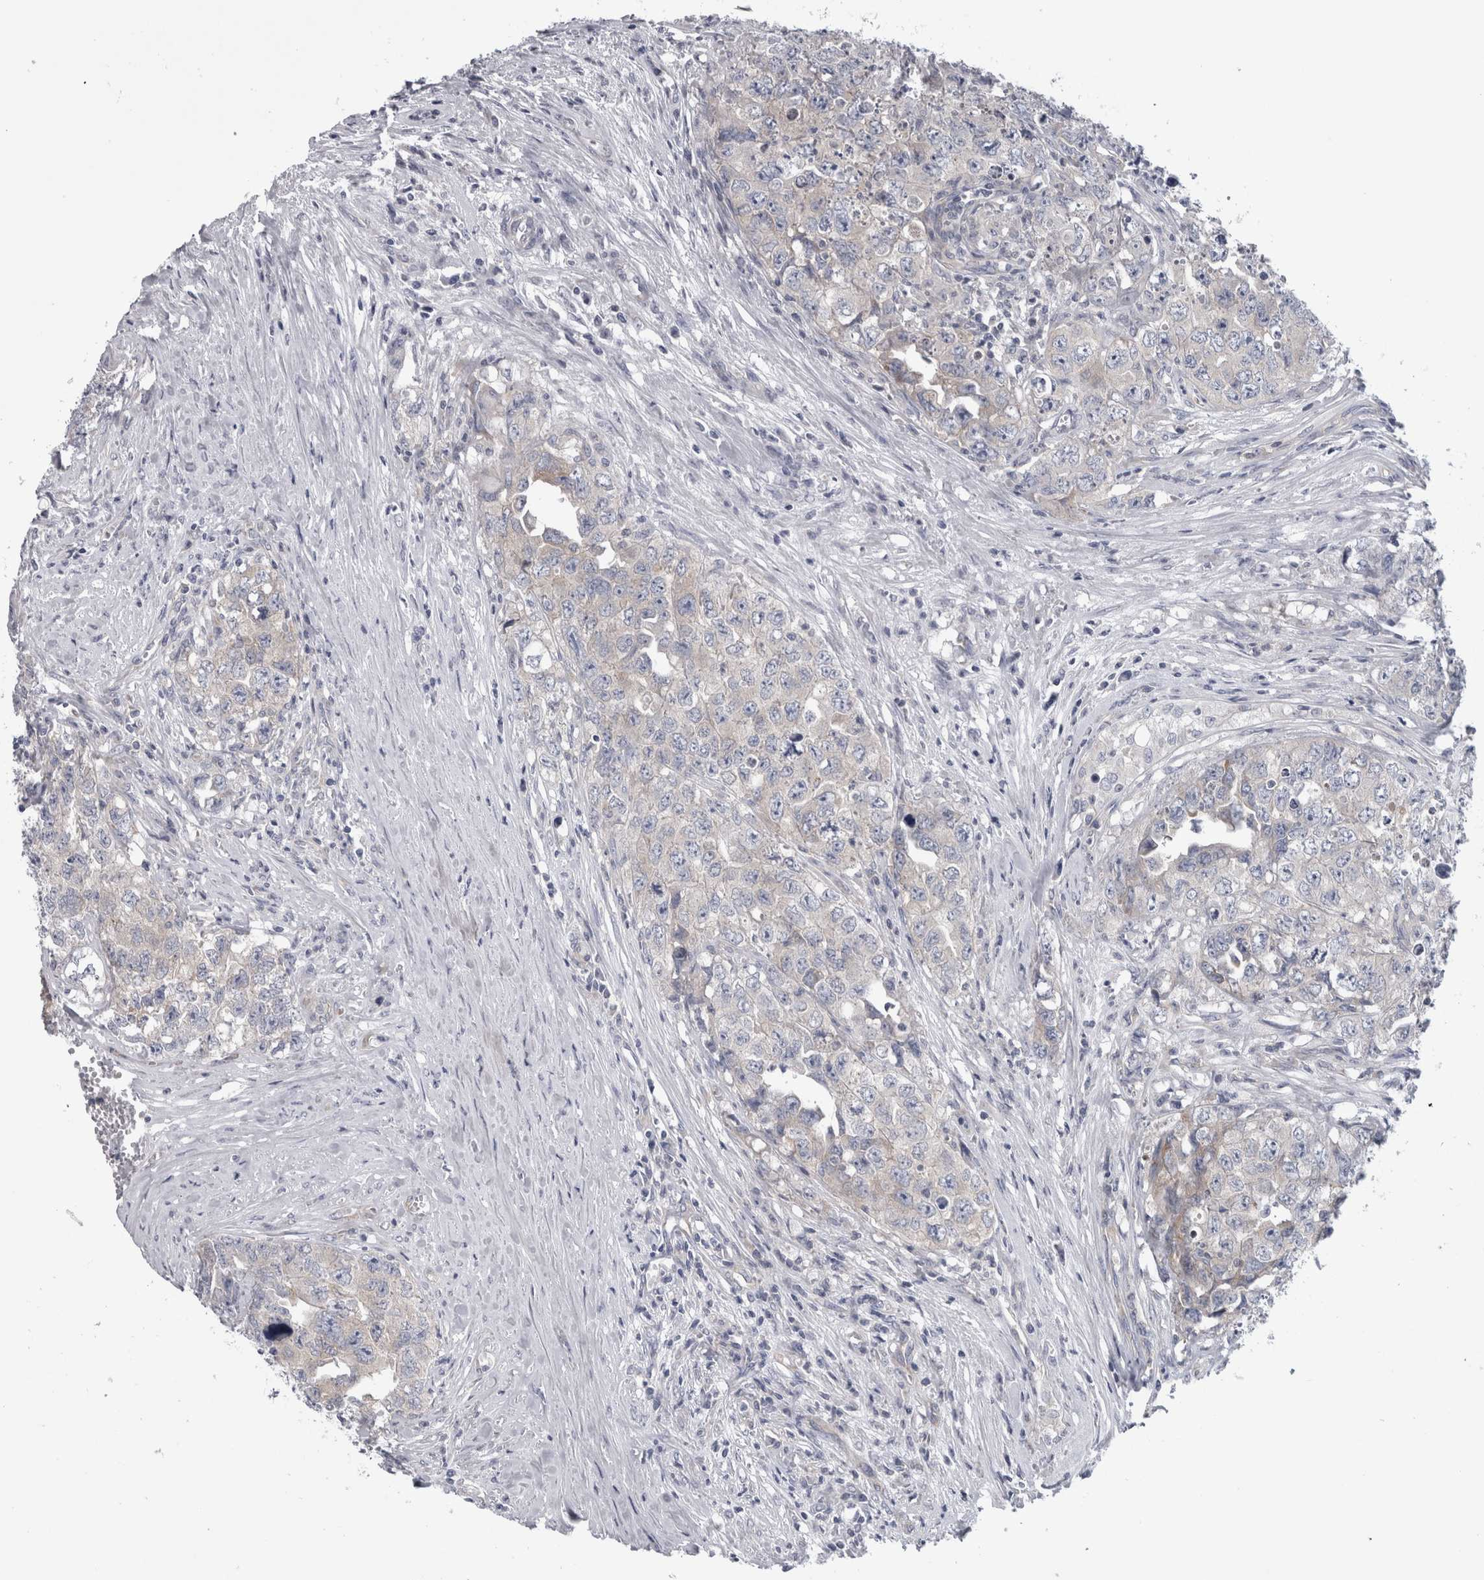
{"staining": {"intensity": "moderate", "quantity": "25%-75%", "location": "cytoplasmic/membranous"}, "tissue": "testis cancer", "cell_type": "Tumor cells", "image_type": "cancer", "snomed": [{"axis": "morphology", "description": "Seminoma, NOS"}, {"axis": "morphology", "description": "Carcinoma, Embryonal, NOS"}, {"axis": "topography", "description": "Testis"}], "caption": "IHC histopathology image of neoplastic tissue: human testis seminoma stained using immunohistochemistry reveals medium levels of moderate protein expression localized specifically in the cytoplasmic/membranous of tumor cells, appearing as a cytoplasmic/membranous brown color.", "gene": "PRRC2C", "patient": {"sex": "male", "age": 43}}